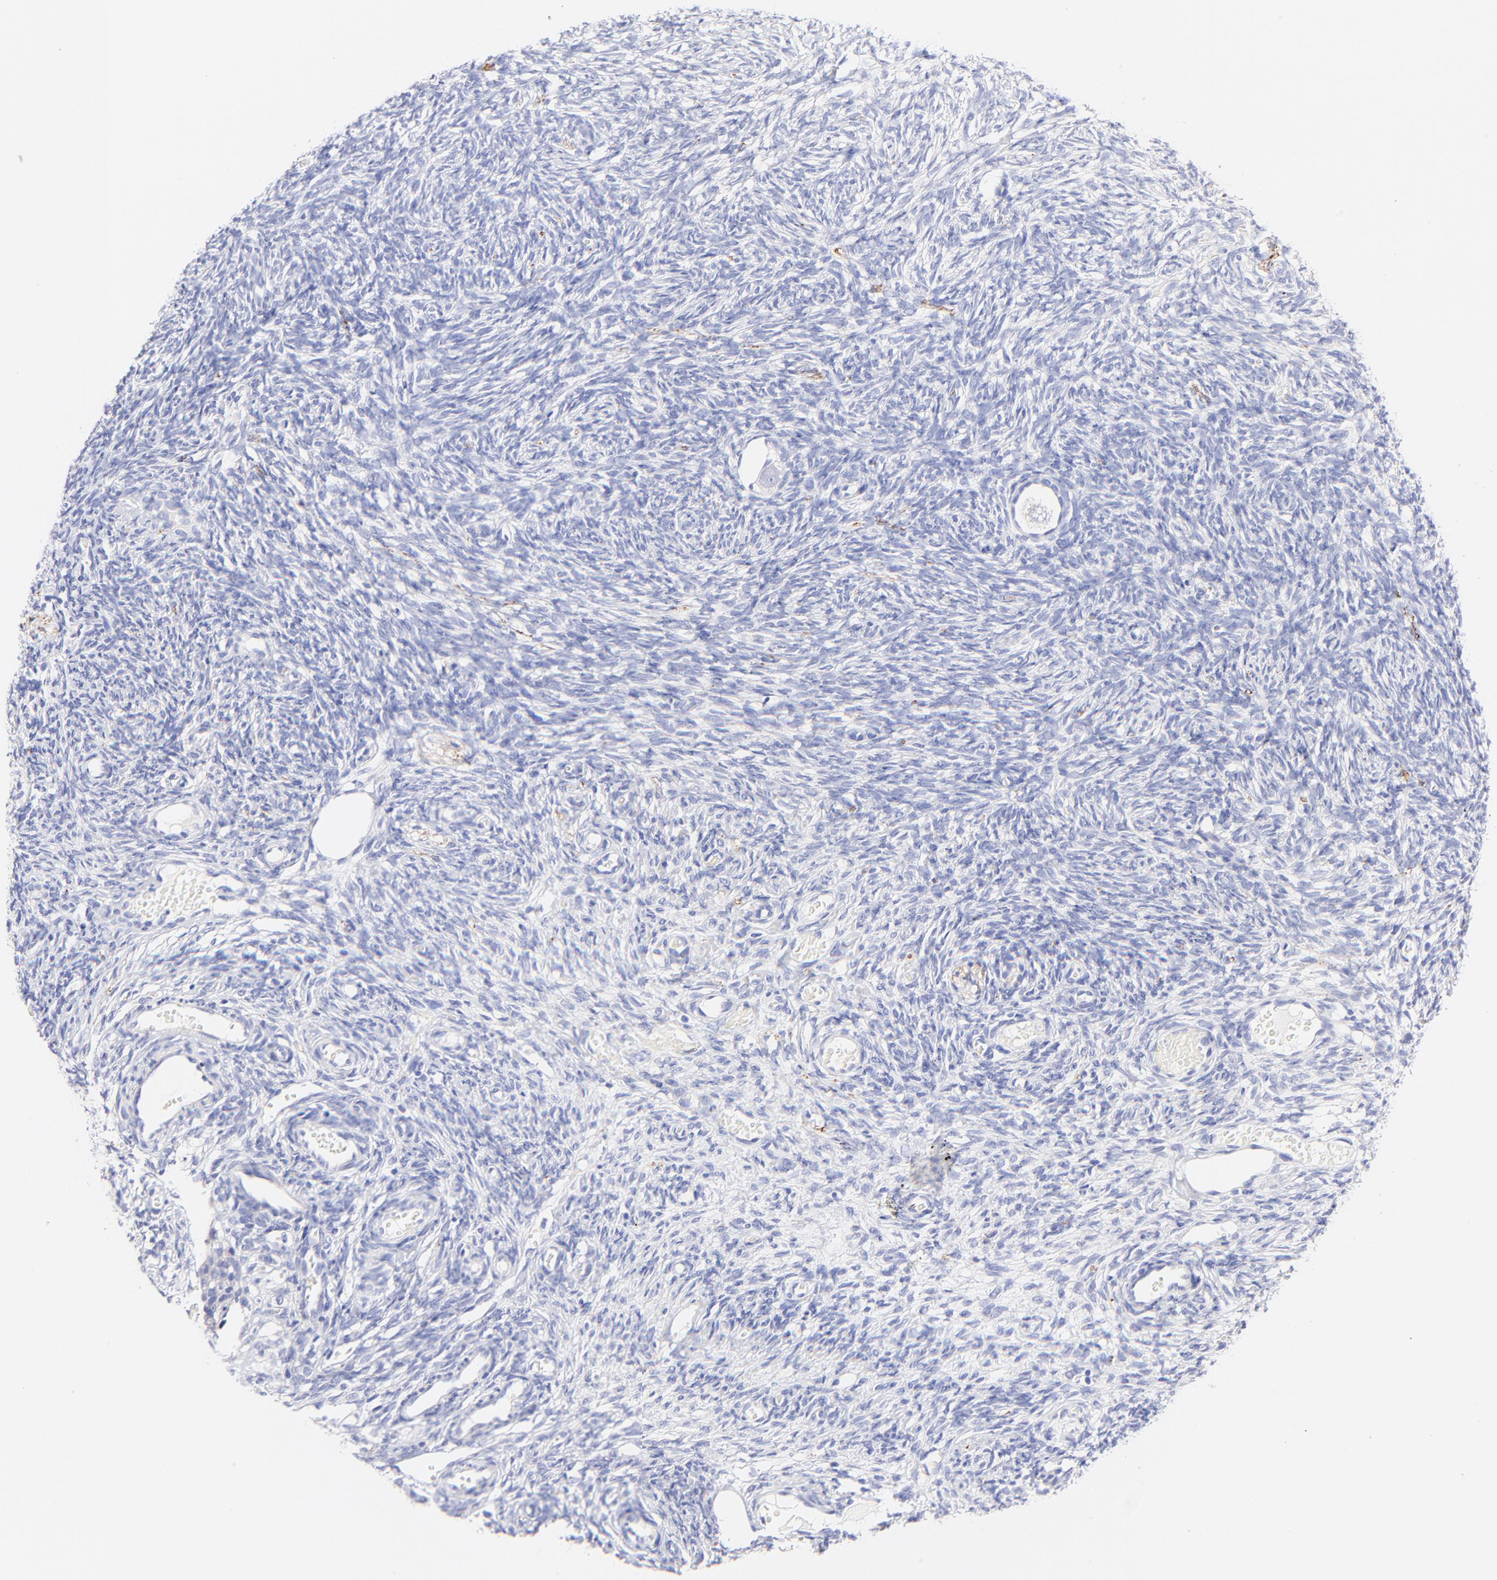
{"staining": {"intensity": "negative", "quantity": "none", "location": "none"}, "tissue": "ovary", "cell_type": "Follicle cells", "image_type": "normal", "snomed": [{"axis": "morphology", "description": "Normal tissue, NOS"}, {"axis": "topography", "description": "Ovary"}], "caption": "Follicle cells show no significant expression in unremarkable ovary. The staining is performed using DAB (3,3'-diaminobenzidine) brown chromogen with nuclei counter-stained in using hematoxylin.", "gene": "RAB3A", "patient": {"sex": "female", "age": 35}}